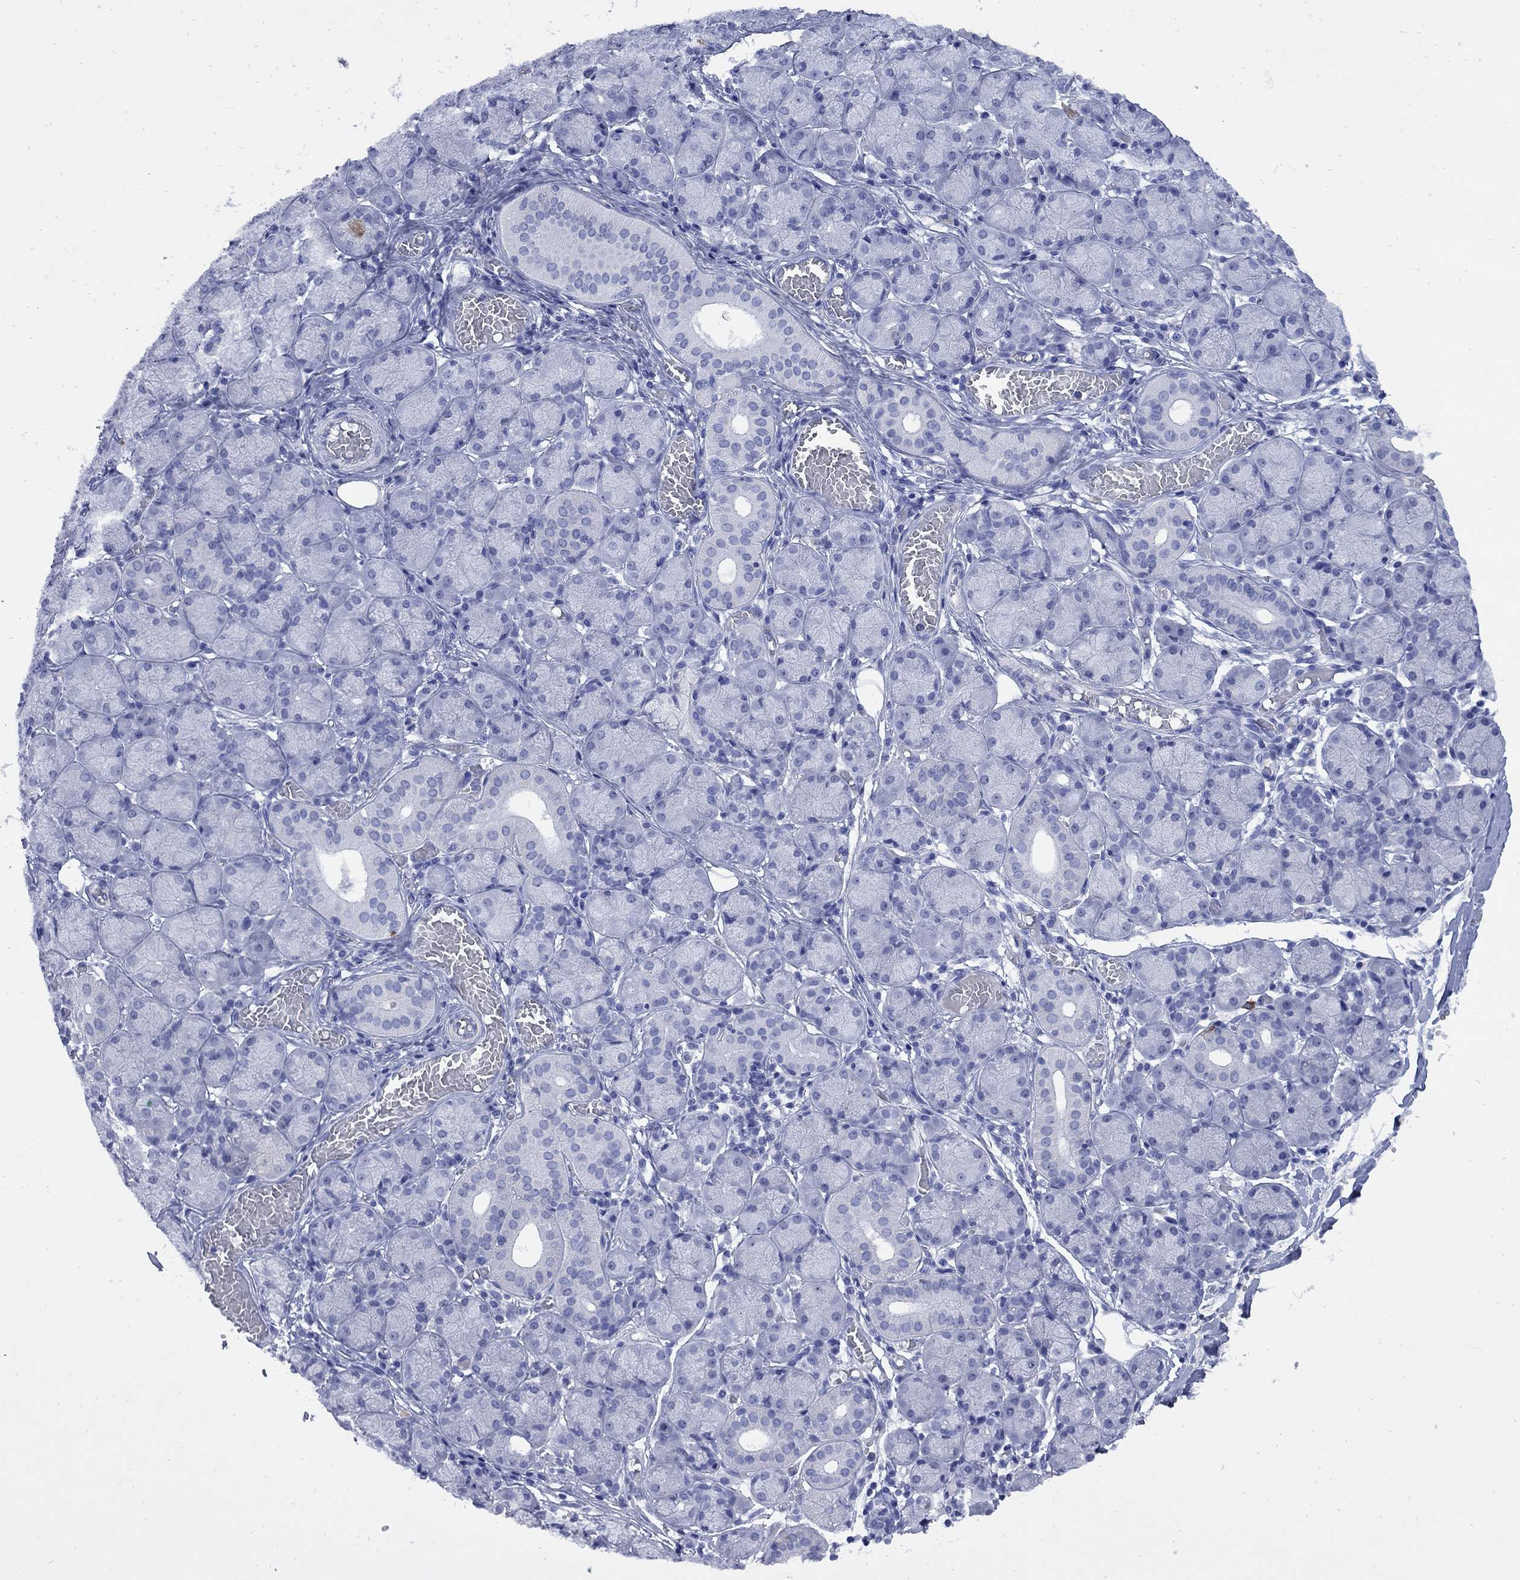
{"staining": {"intensity": "moderate", "quantity": "<25%", "location": "cytoplasmic/membranous"}, "tissue": "salivary gland", "cell_type": "Glandular cells", "image_type": "normal", "snomed": [{"axis": "morphology", "description": "Normal tissue, NOS"}, {"axis": "topography", "description": "Salivary gland"}, {"axis": "topography", "description": "Peripheral nerve tissue"}], "caption": "High-magnification brightfield microscopy of benign salivary gland stained with DAB (brown) and counterstained with hematoxylin (blue). glandular cells exhibit moderate cytoplasmic/membranous staining is seen in about<25% of cells. (IHC, brightfield microscopy, high magnification).", "gene": "TACC3", "patient": {"sex": "female", "age": 24}}